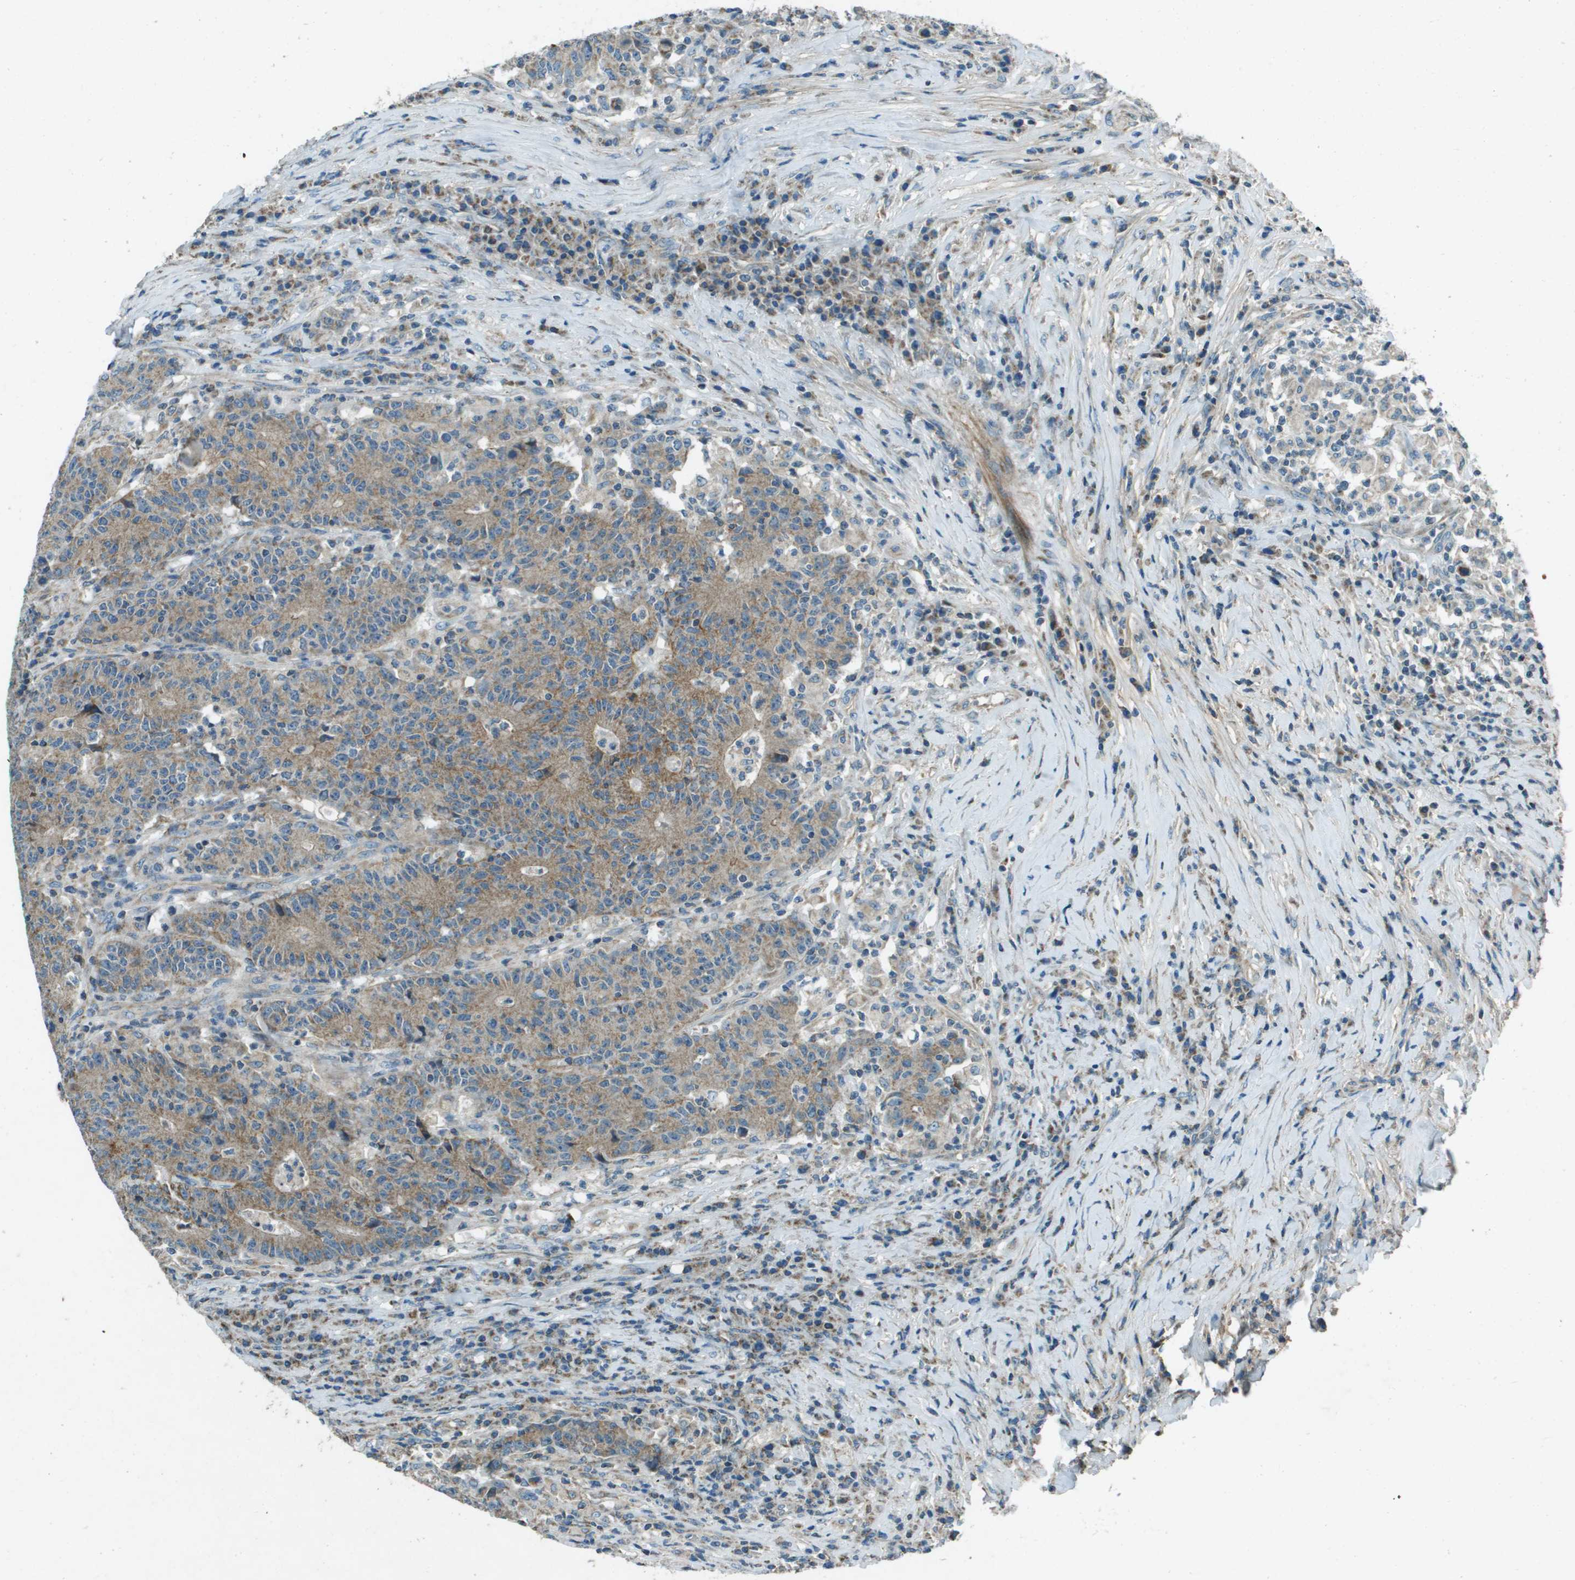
{"staining": {"intensity": "moderate", "quantity": ">75%", "location": "cytoplasmic/membranous"}, "tissue": "colorectal cancer", "cell_type": "Tumor cells", "image_type": "cancer", "snomed": [{"axis": "morphology", "description": "Normal tissue, NOS"}, {"axis": "morphology", "description": "Adenocarcinoma, NOS"}, {"axis": "topography", "description": "Colon"}], "caption": "Colorectal cancer (adenocarcinoma) tissue reveals moderate cytoplasmic/membranous staining in approximately >75% of tumor cells", "gene": "MIGA1", "patient": {"sex": "female", "age": 75}}